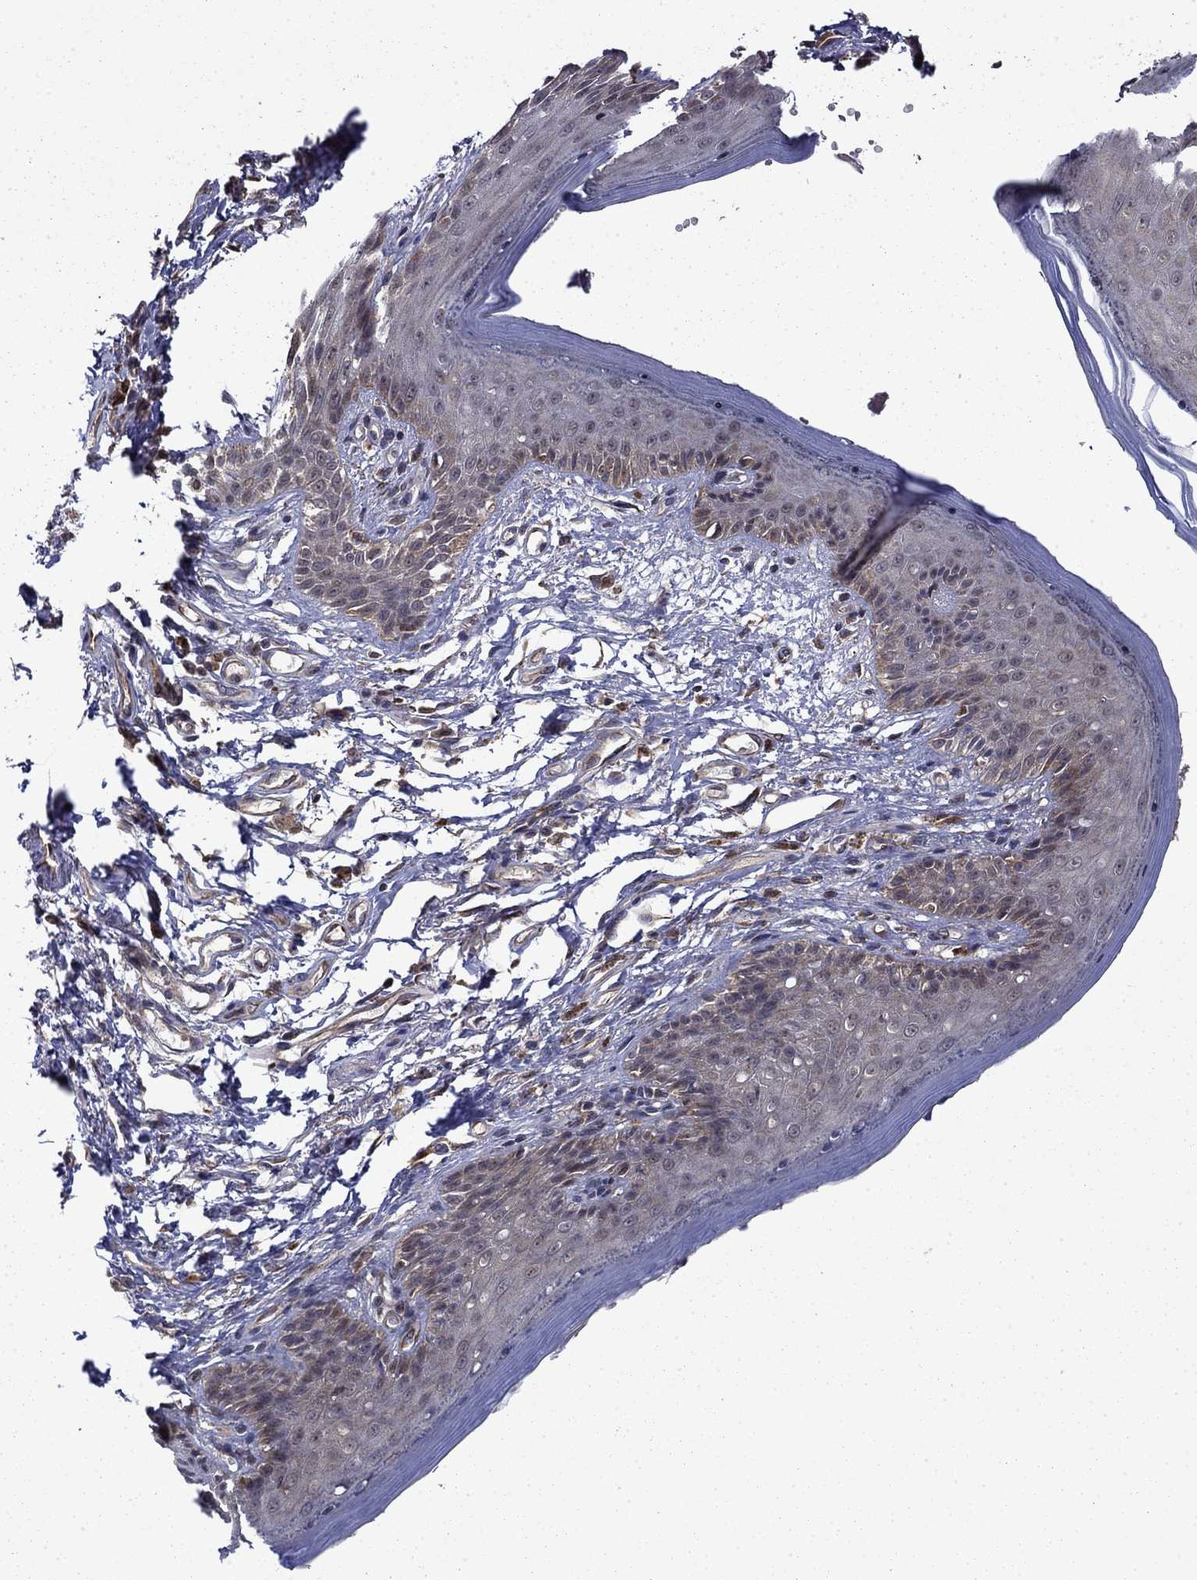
{"staining": {"intensity": "negative", "quantity": "none", "location": "none"}, "tissue": "skin", "cell_type": "Epidermal cells", "image_type": "normal", "snomed": [{"axis": "morphology", "description": "Normal tissue, NOS"}, {"axis": "morphology", "description": "Adenocarcinoma, NOS"}, {"axis": "topography", "description": "Rectum"}, {"axis": "topography", "description": "Anal"}], "caption": "The photomicrograph shows no significant staining in epidermal cells of skin. The staining is performed using DAB brown chromogen with nuclei counter-stained in using hematoxylin.", "gene": "TPMT", "patient": {"sex": "female", "age": 68}}